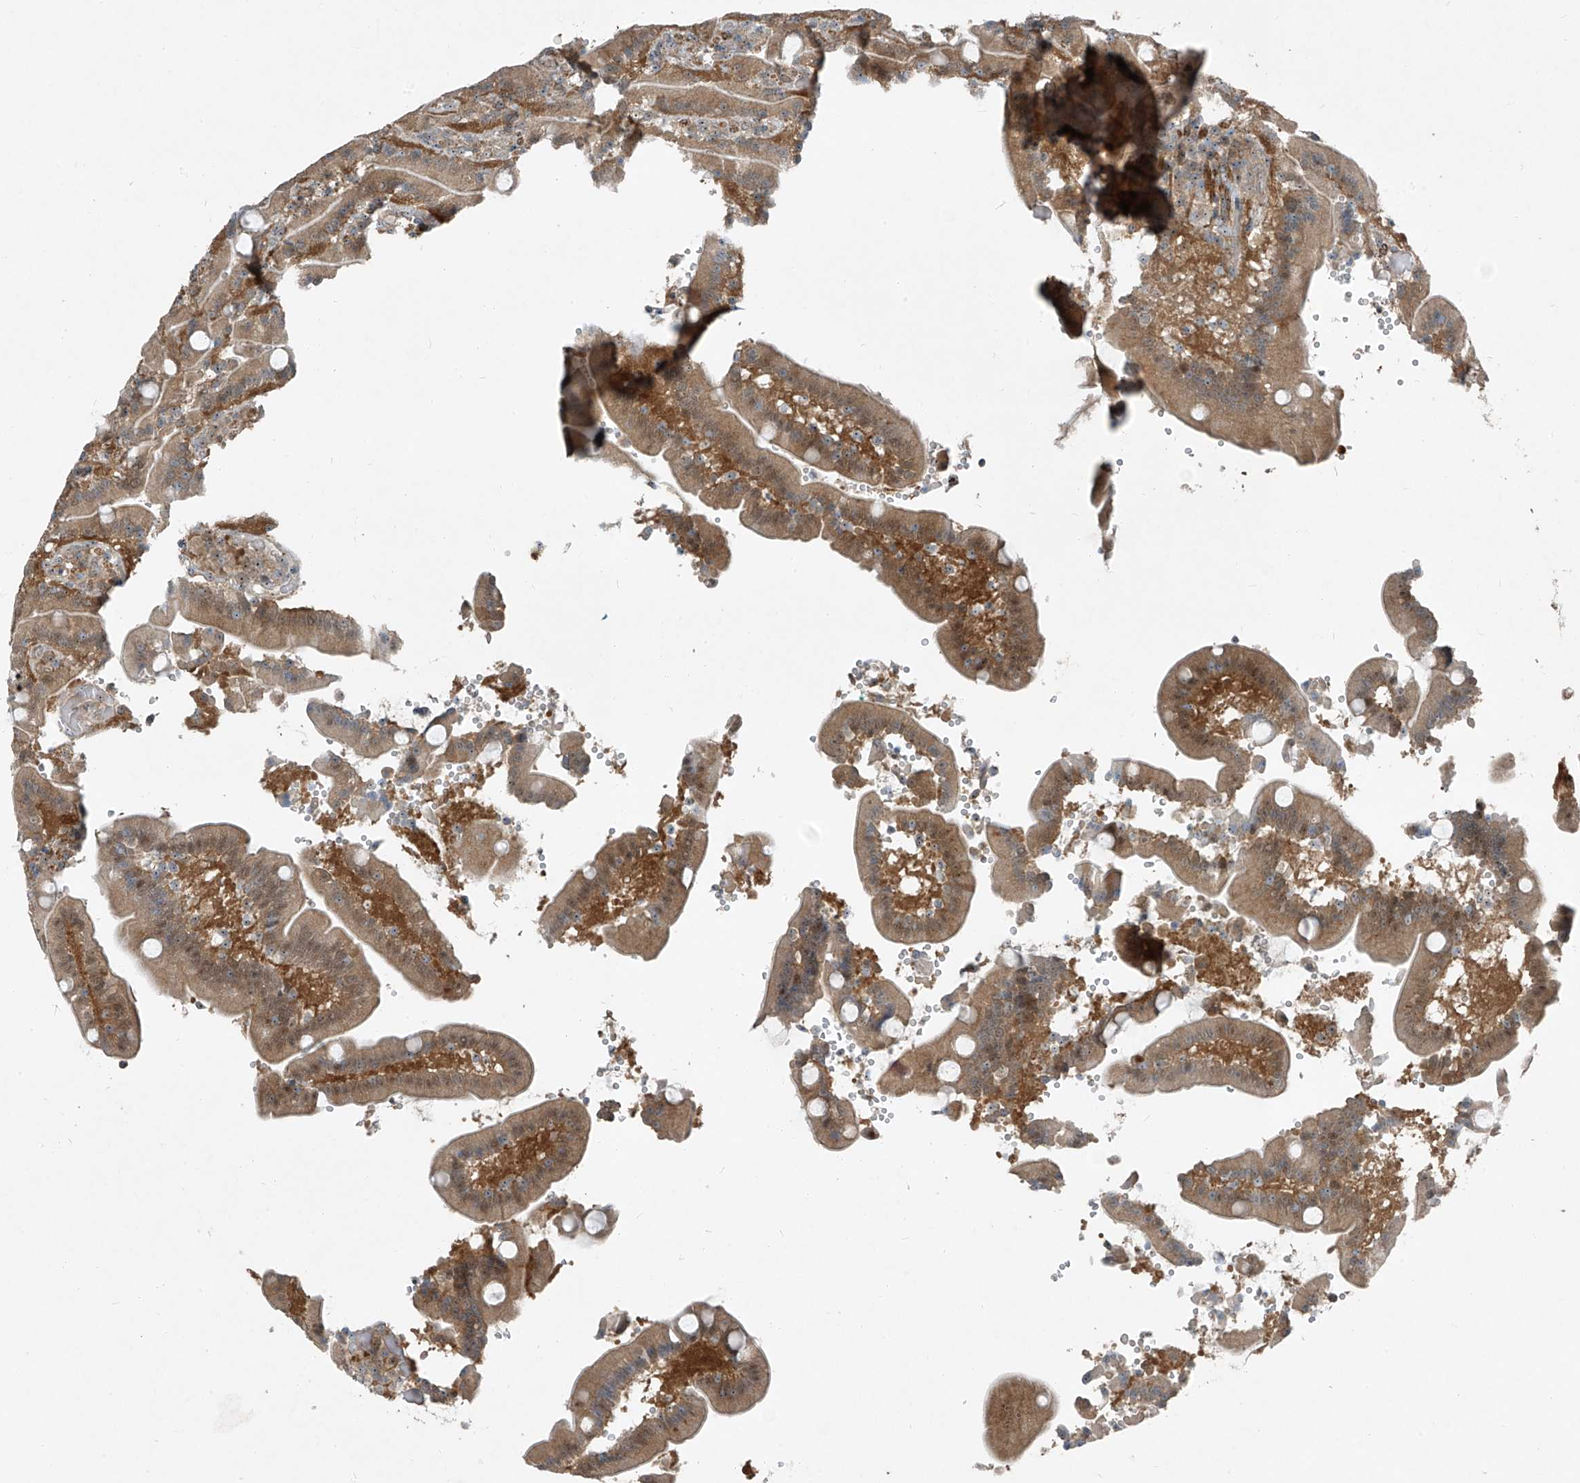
{"staining": {"intensity": "moderate", "quantity": ">75%", "location": "cytoplasmic/membranous,nuclear"}, "tissue": "duodenum", "cell_type": "Glandular cells", "image_type": "normal", "snomed": [{"axis": "morphology", "description": "Normal tissue, NOS"}, {"axis": "topography", "description": "Duodenum"}], "caption": "Immunohistochemical staining of unremarkable duodenum reveals moderate cytoplasmic/membranous,nuclear protein positivity in about >75% of glandular cells.", "gene": "PPCS", "patient": {"sex": "female", "age": 62}}